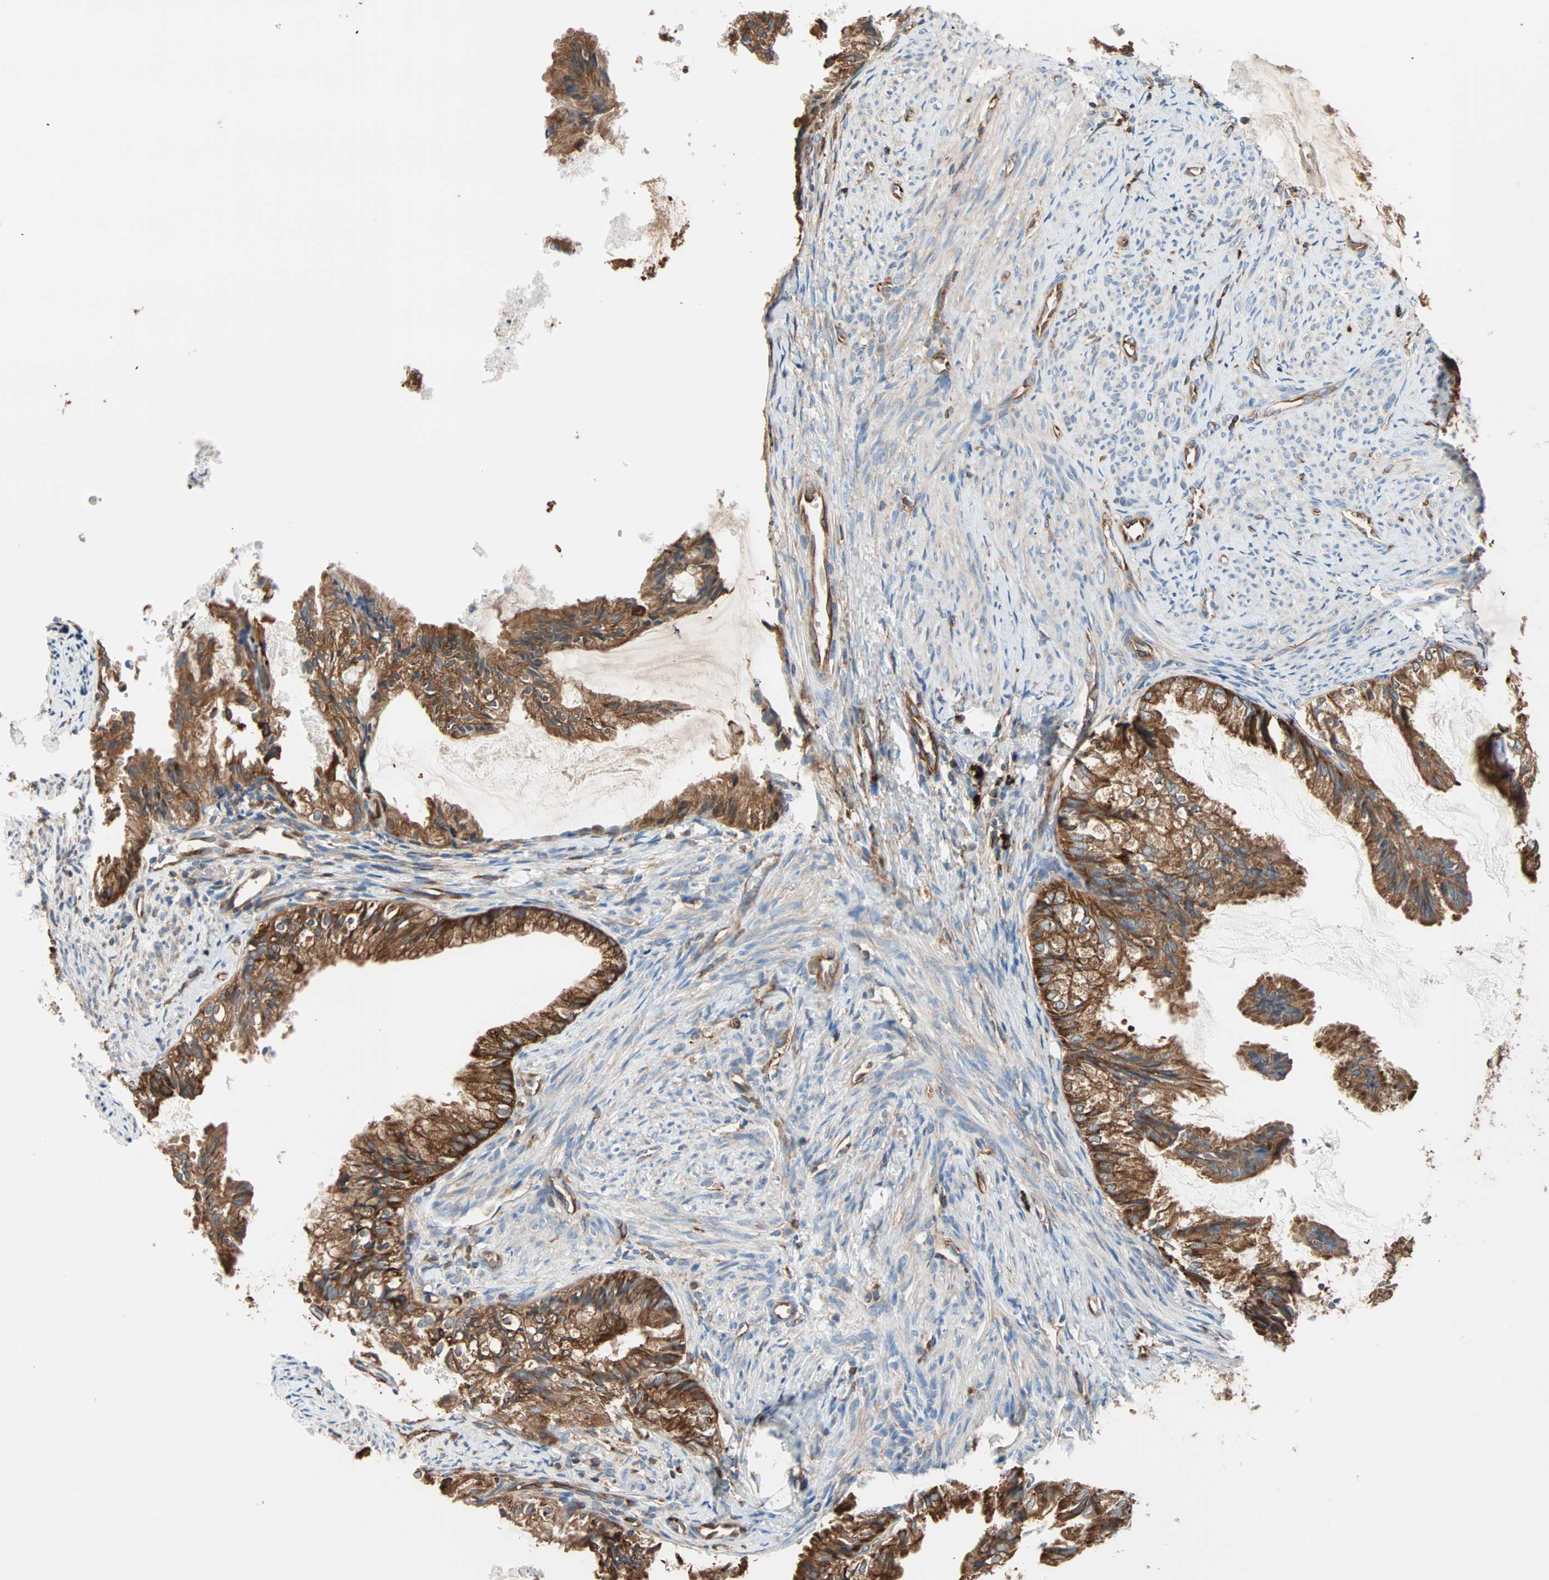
{"staining": {"intensity": "strong", "quantity": ">75%", "location": "cytoplasmic/membranous"}, "tissue": "cervical cancer", "cell_type": "Tumor cells", "image_type": "cancer", "snomed": [{"axis": "morphology", "description": "Normal tissue, NOS"}, {"axis": "morphology", "description": "Adenocarcinoma, NOS"}, {"axis": "topography", "description": "Cervix"}, {"axis": "topography", "description": "Endometrium"}], "caption": "Cervical cancer (adenocarcinoma) stained with IHC displays strong cytoplasmic/membranous staining in approximately >75% of tumor cells.", "gene": "EEF2", "patient": {"sex": "female", "age": 86}}